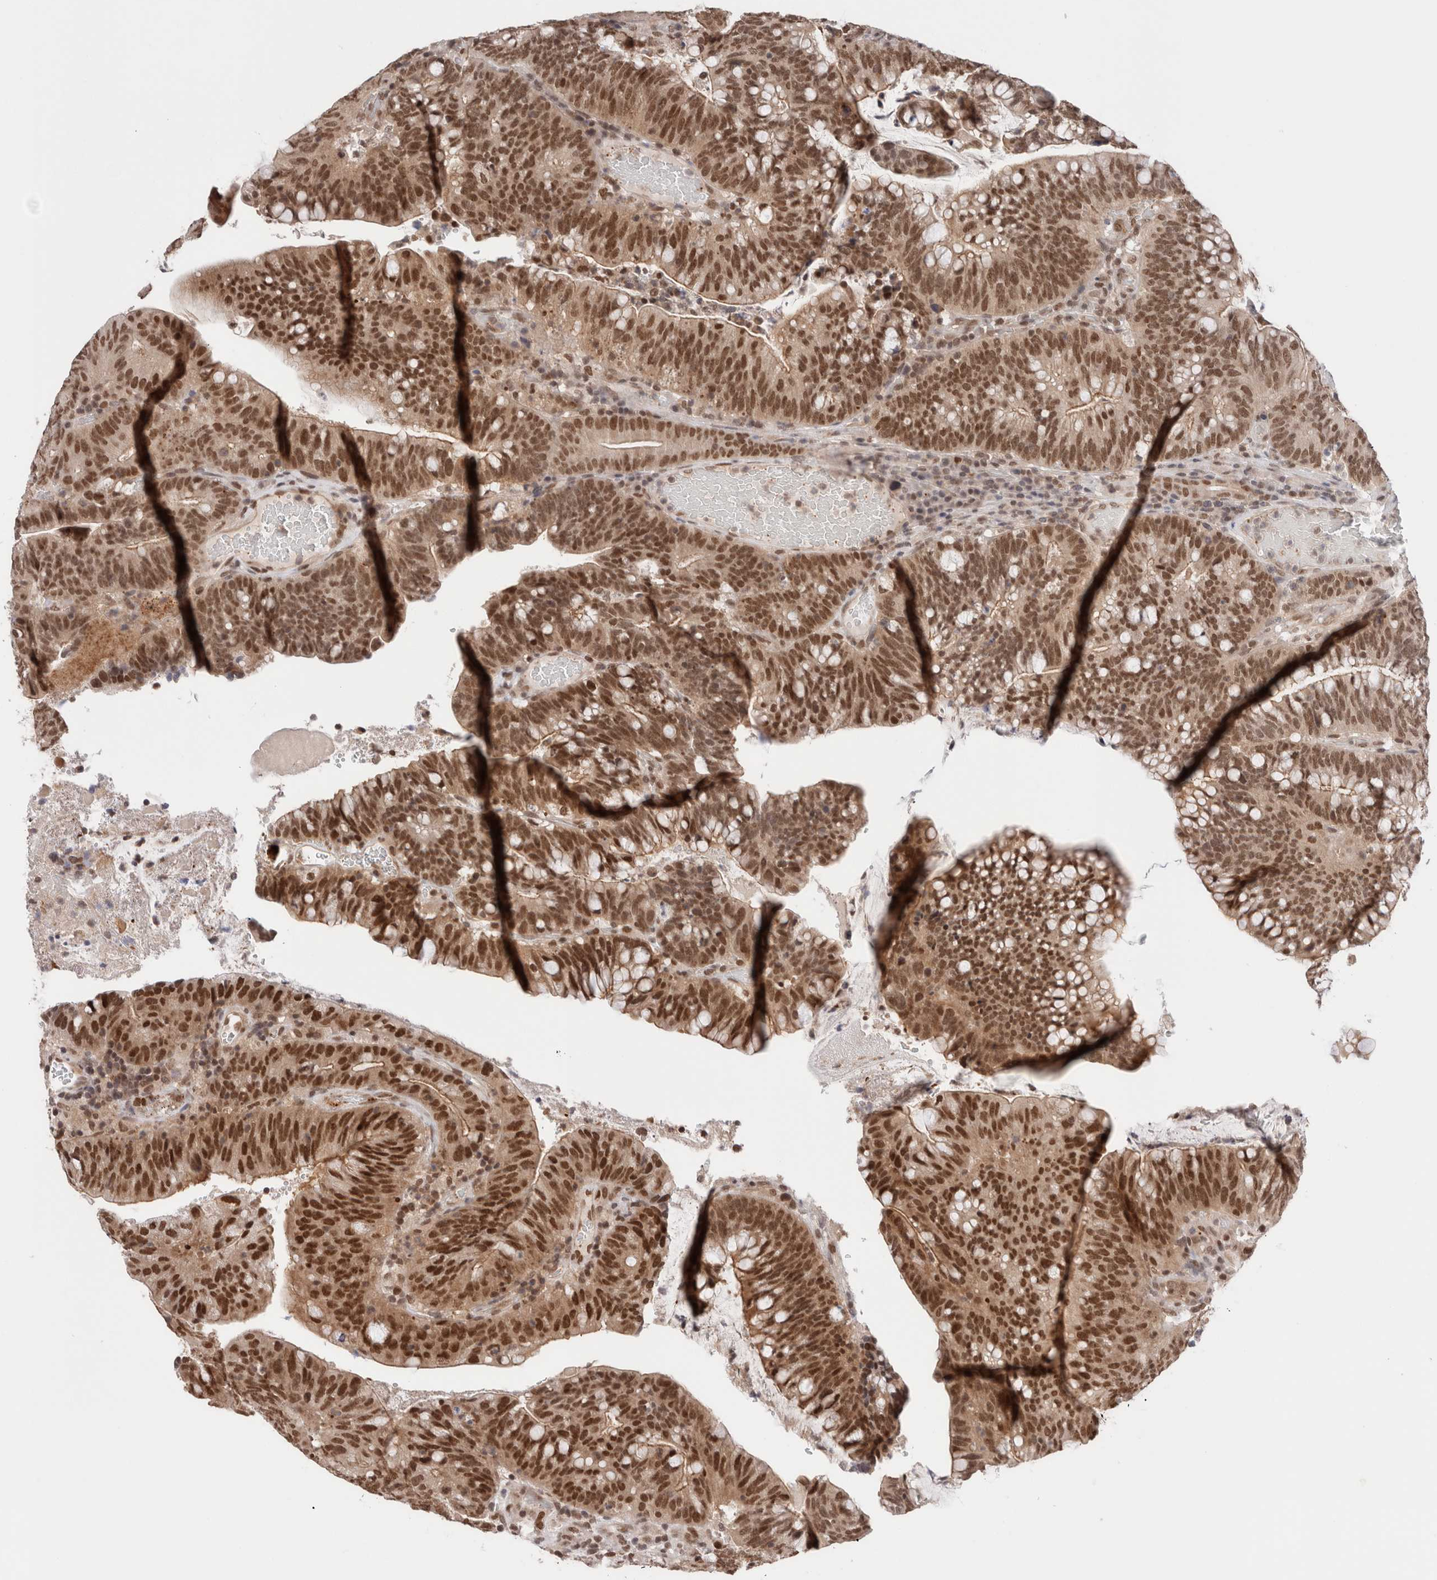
{"staining": {"intensity": "strong", "quantity": ">75%", "location": "nuclear"}, "tissue": "colorectal cancer", "cell_type": "Tumor cells", "image_type": "cancer", "snomed": [{"axis": "morphology", "description": "Adenocarcinoma, NOS"}, {"axis": "topography", "description": "Colon"}], "caption": "This is a histology image of immunohistochemistry staining of adenocarcinoma (colorectal), which shows strong positivity in the nuclear of tumor cells.", "gene": "GATAD2A", "patient": {"sex": "female", "age": 66}}